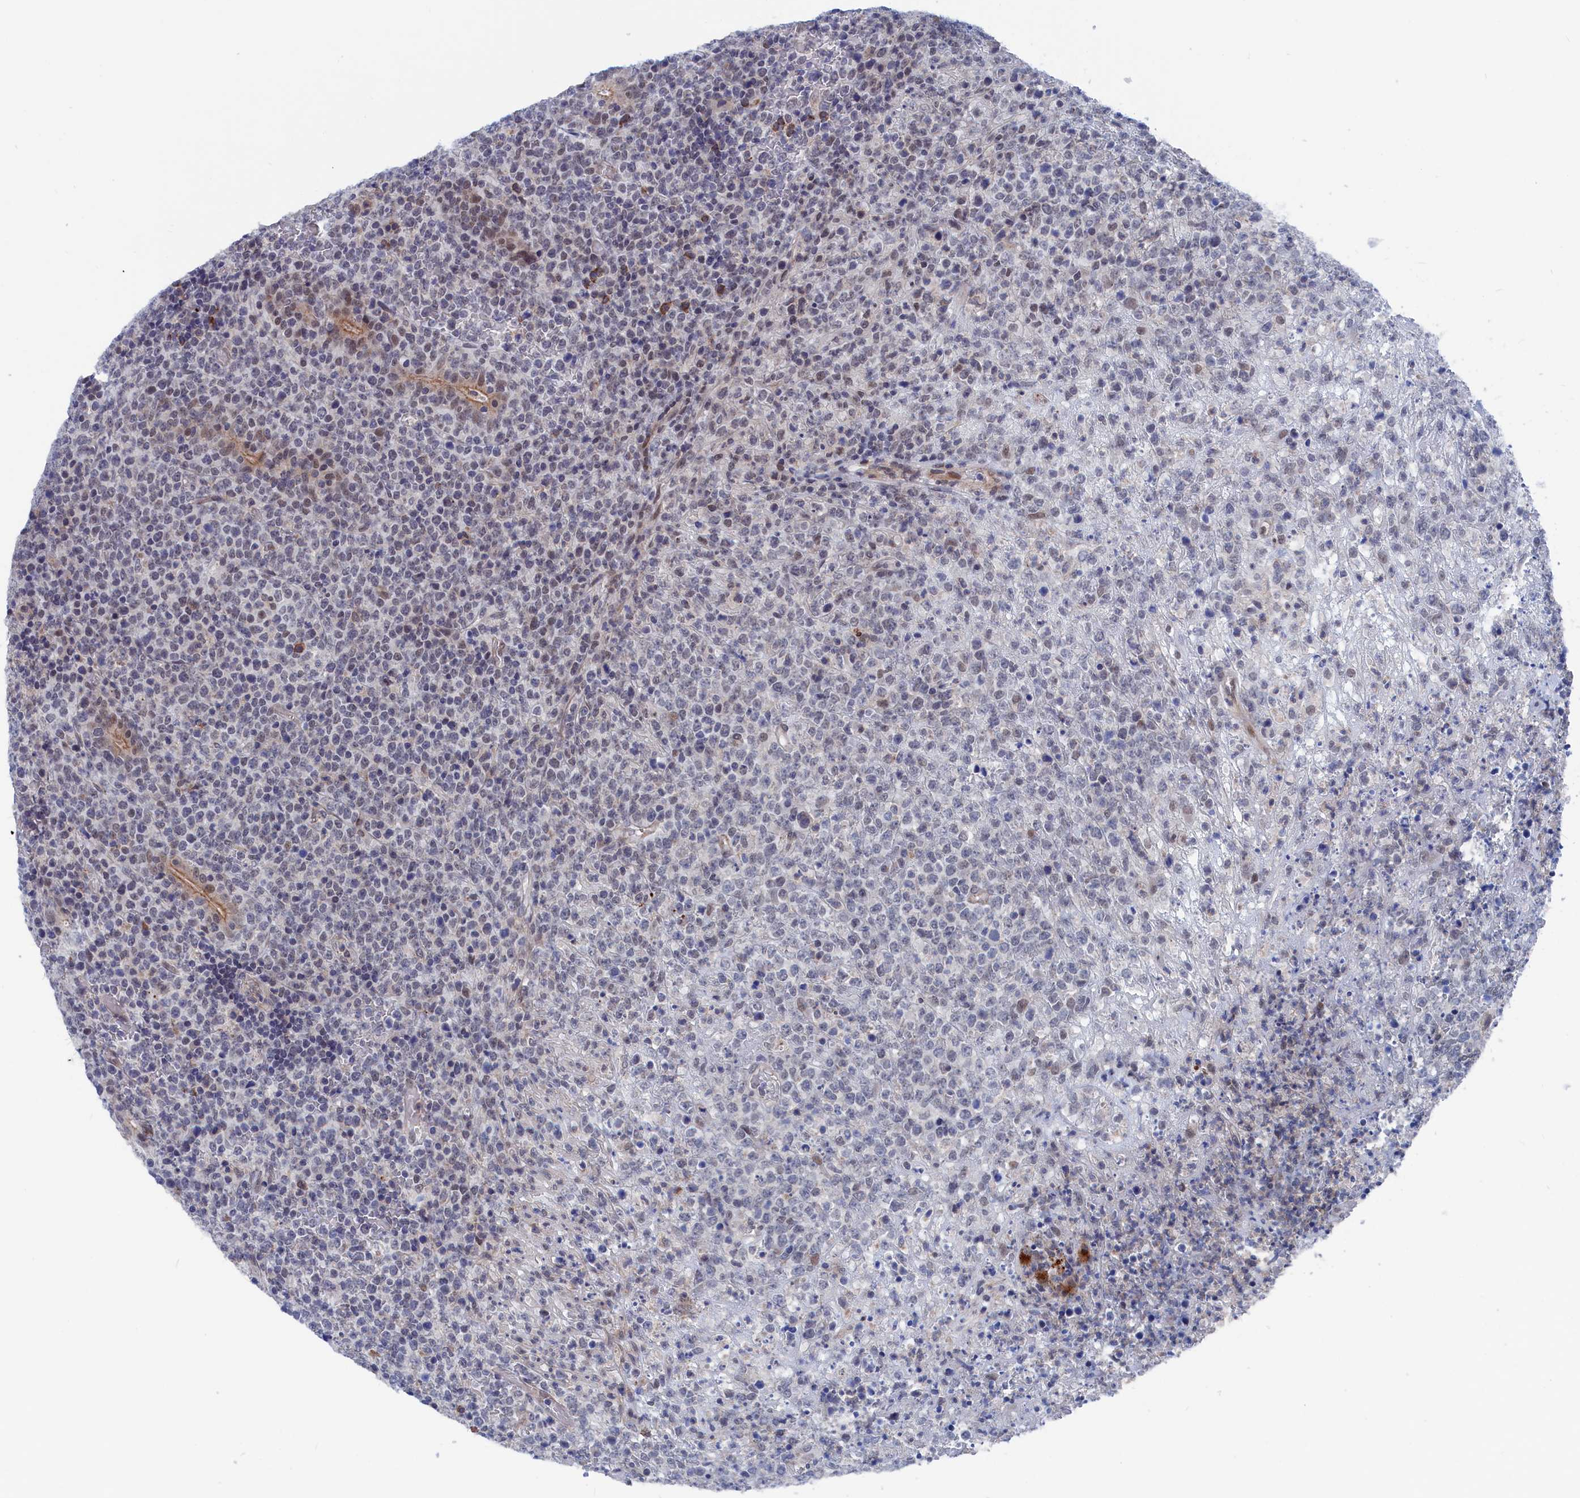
{"staining": {"intensity": "weak", "quantity": "<25%", "location": "nuclear"}, "tissue": "lymphoma", "cell_type": "Tumor cells", "image_type": "cancer", "snomed": [{"axis": "morphology", "description": "Malignant lymphoma, non-Hodgkin's type, High grade"}, {"axis": "topography", "description": "Colon"}], "caption": "The immunohistochemistry (IHC) micrograph has no significant positivity in tumor cells of lymphoma tissue.", "gene": "MARCHF3", "patient": {"sex": "female", "age": 53}}